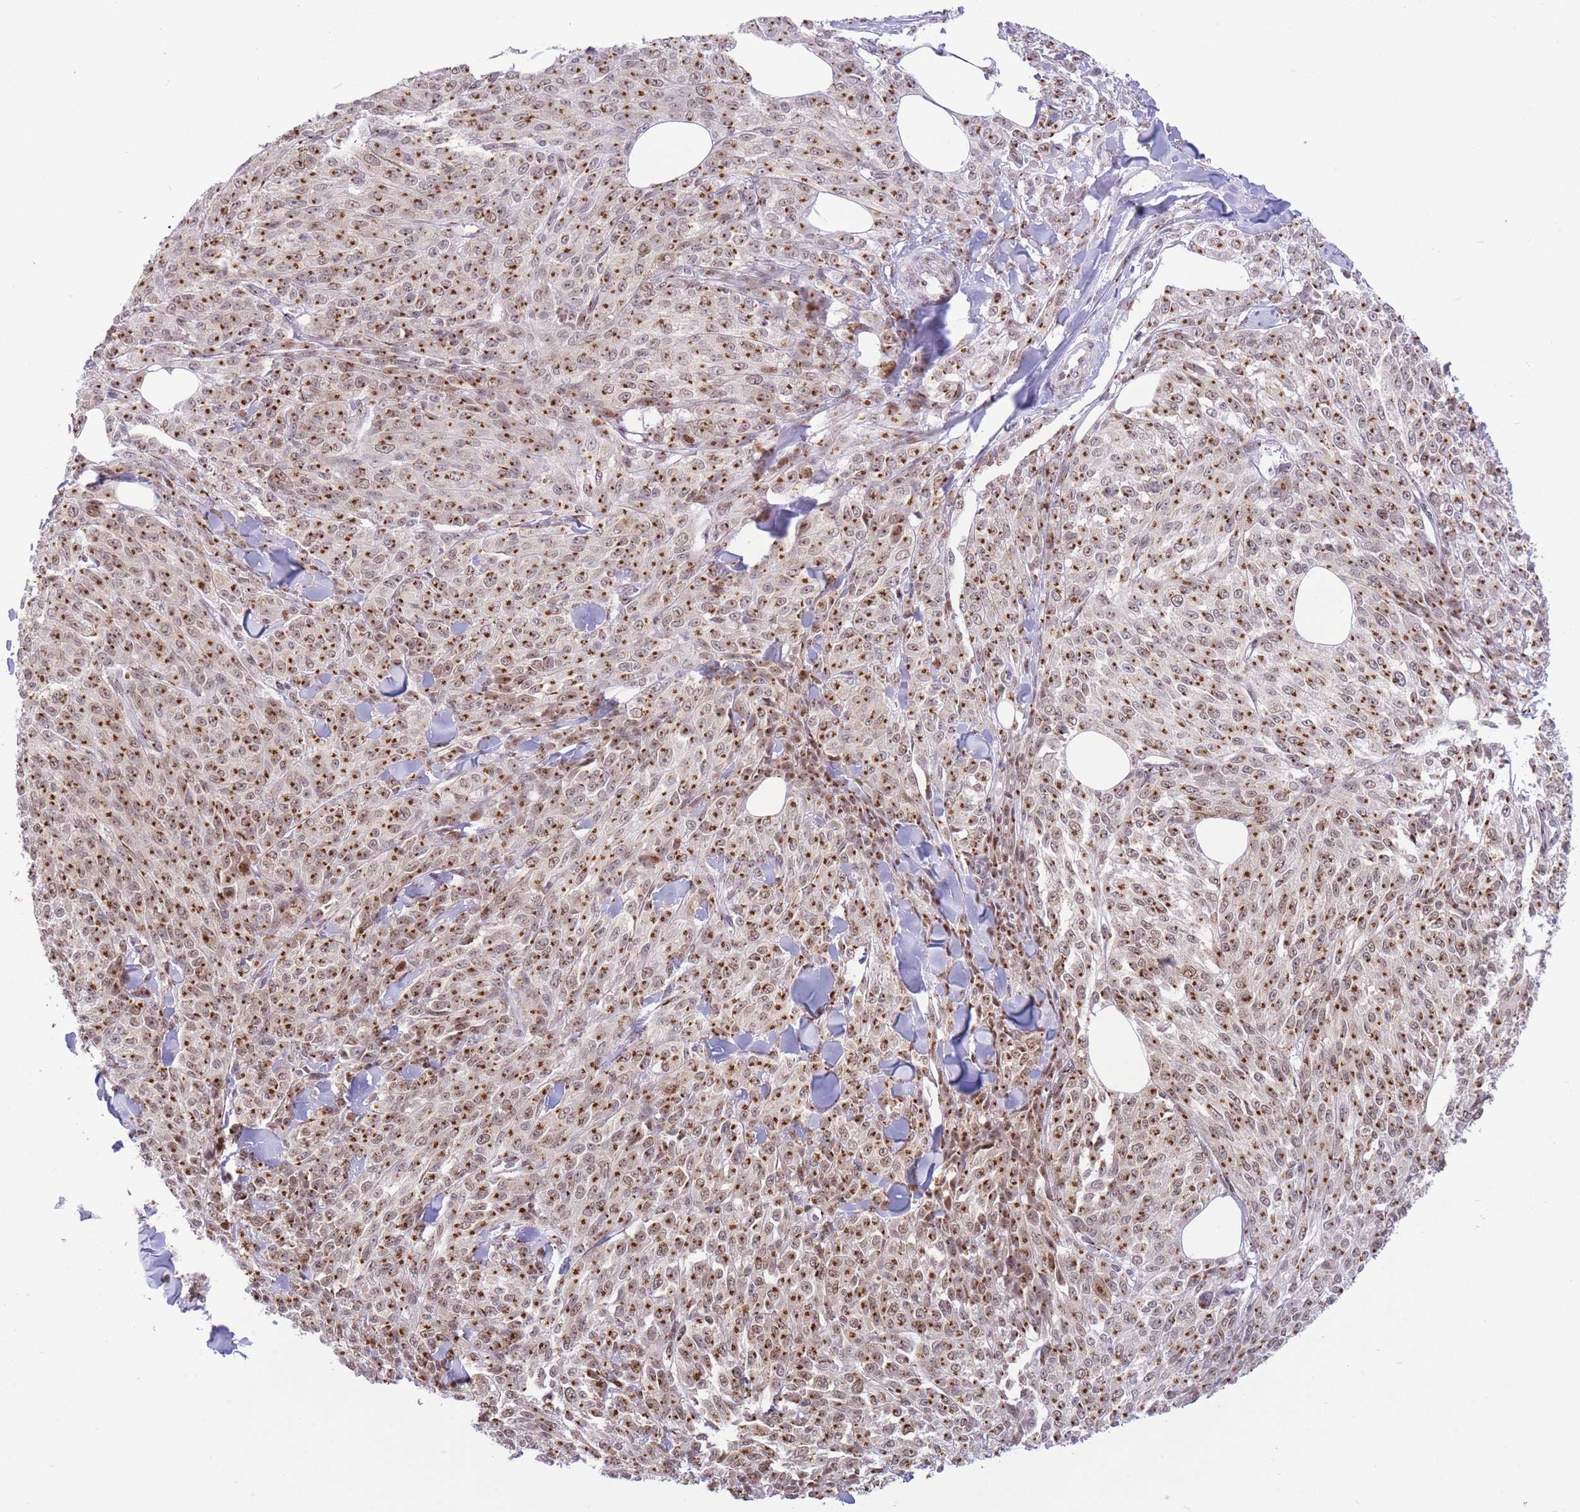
{"staining": {"intensity": "strong", "quantity": ">75%", "location": "cytoplasmic/membranous,nuclear"}, "tissue": "melanoma", "cell_type": "Tumor cells", "image_type": "cancer", "snomed": [{"axis": "morphology", "description": "Malignant melanoma, NOS"}, {"axis": "topography", "description": "Skin"}], "caption": "A micrograph of melanoma stained for a protein displays strong cytoplasmic/membranous and nuclear brown staining in tumor cells. The protein of interest is stained brown, and the nuclei are stained in blue (DAB (3,3'-diaminobenzidine) IHC with brightfield microscopy, high magnification).", "gene": "INO80C", "patient": {"sex": "female", "age": 52}}